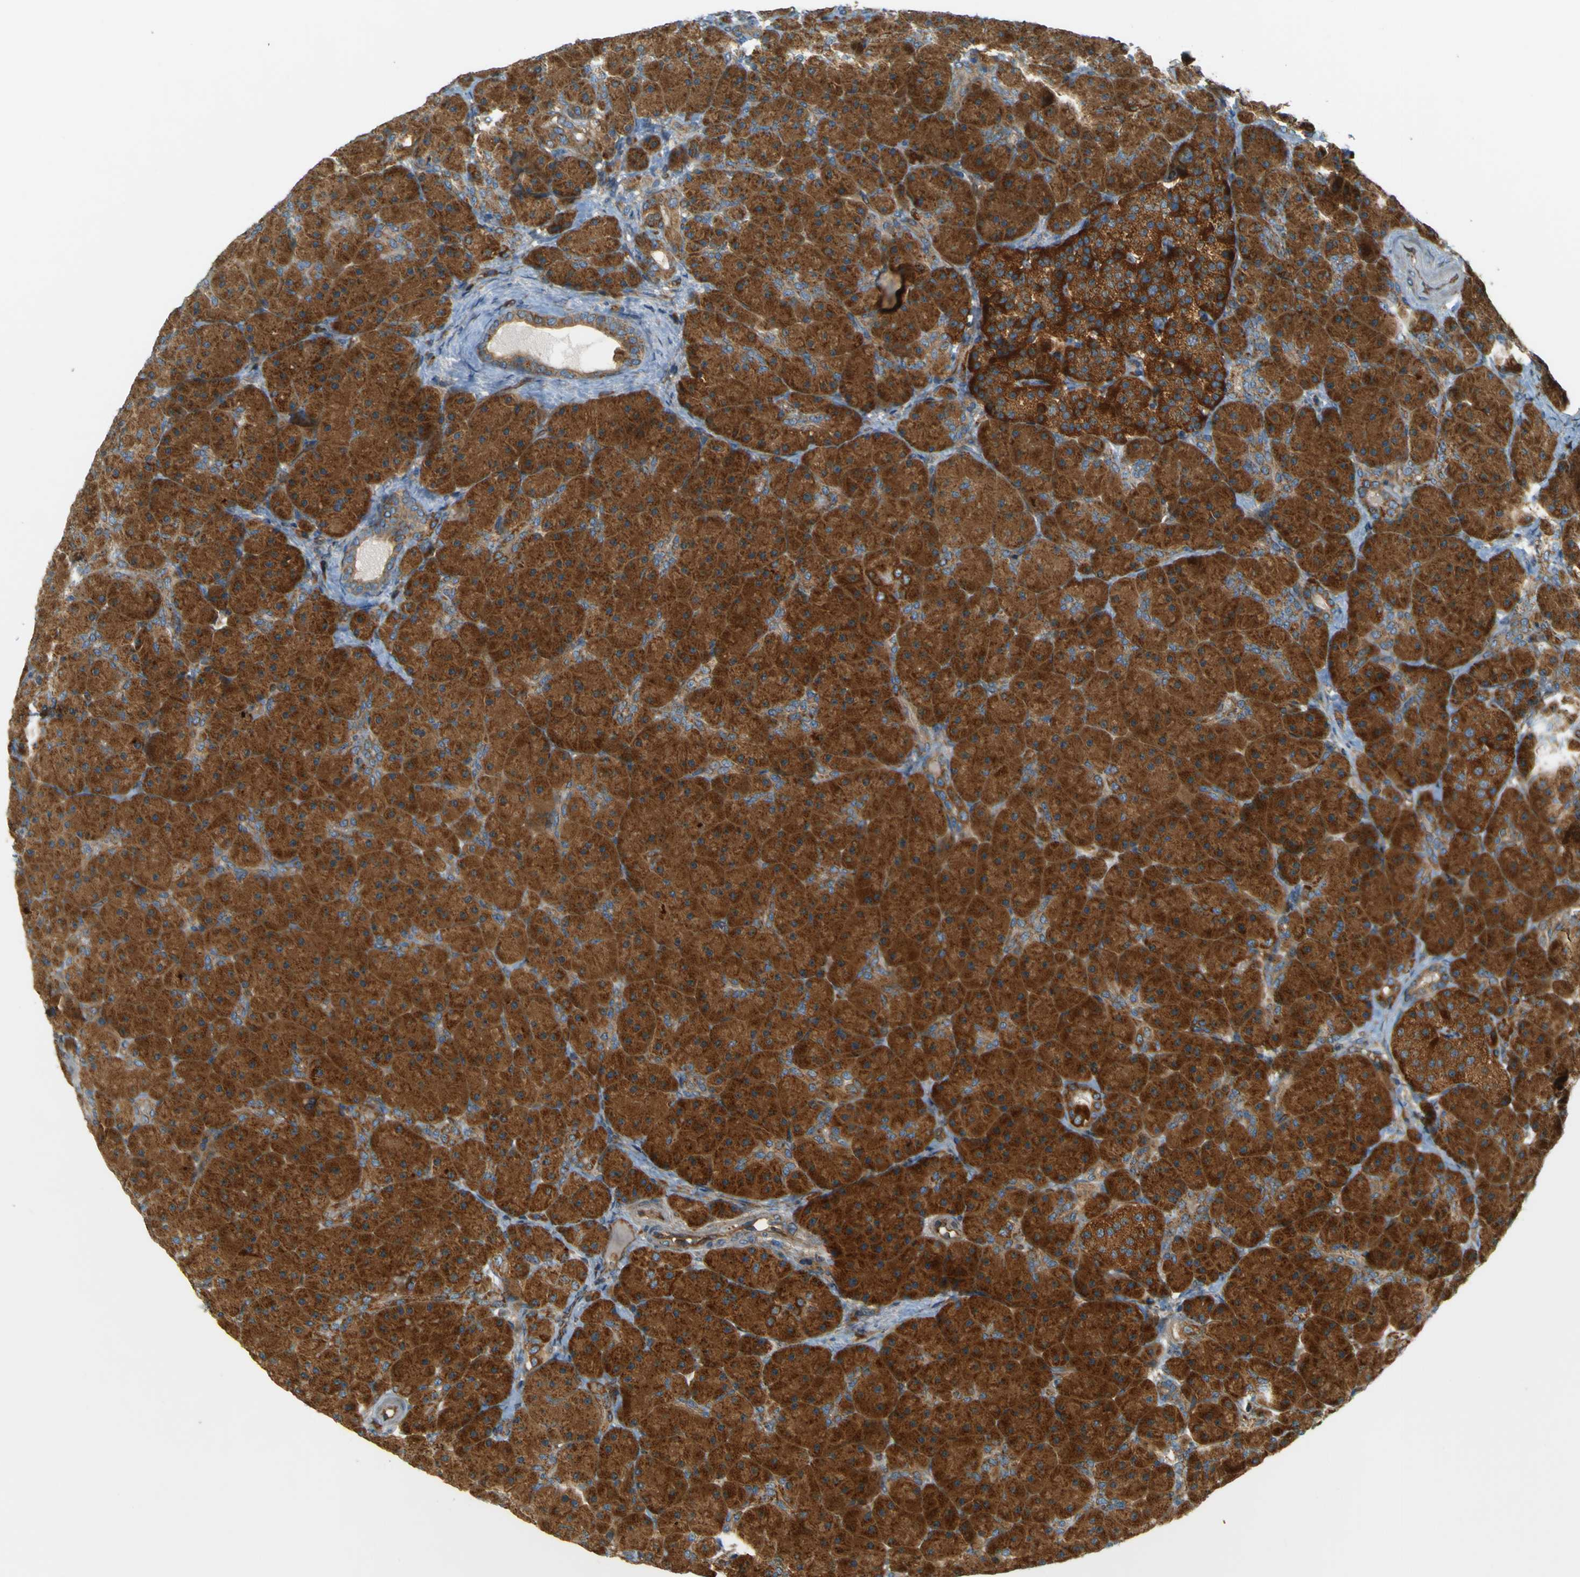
{"staining": {"intensity": "strong", "quantity": ">75%", "location": "cytoplasmic/membranous"}, "tissue": "pancreas", "cell_type": "Exocrine glandular cells", "image_type": "normal", "snomed": [{"axis": "morphology", "description": "Normal tissue, NOS"}, {"axis": "topography", "description": "Pancreas"}], "caption": "DAB (3,3'-diaminobenzidine) immunohistochemical staining of normal human pancreas reveals strong cytoplasmic/membranous protein staining in approximately >75% of exocrine glandular cells.", "gene": "DNAJC5", "patient": {"sex": "male", "age": 66}}